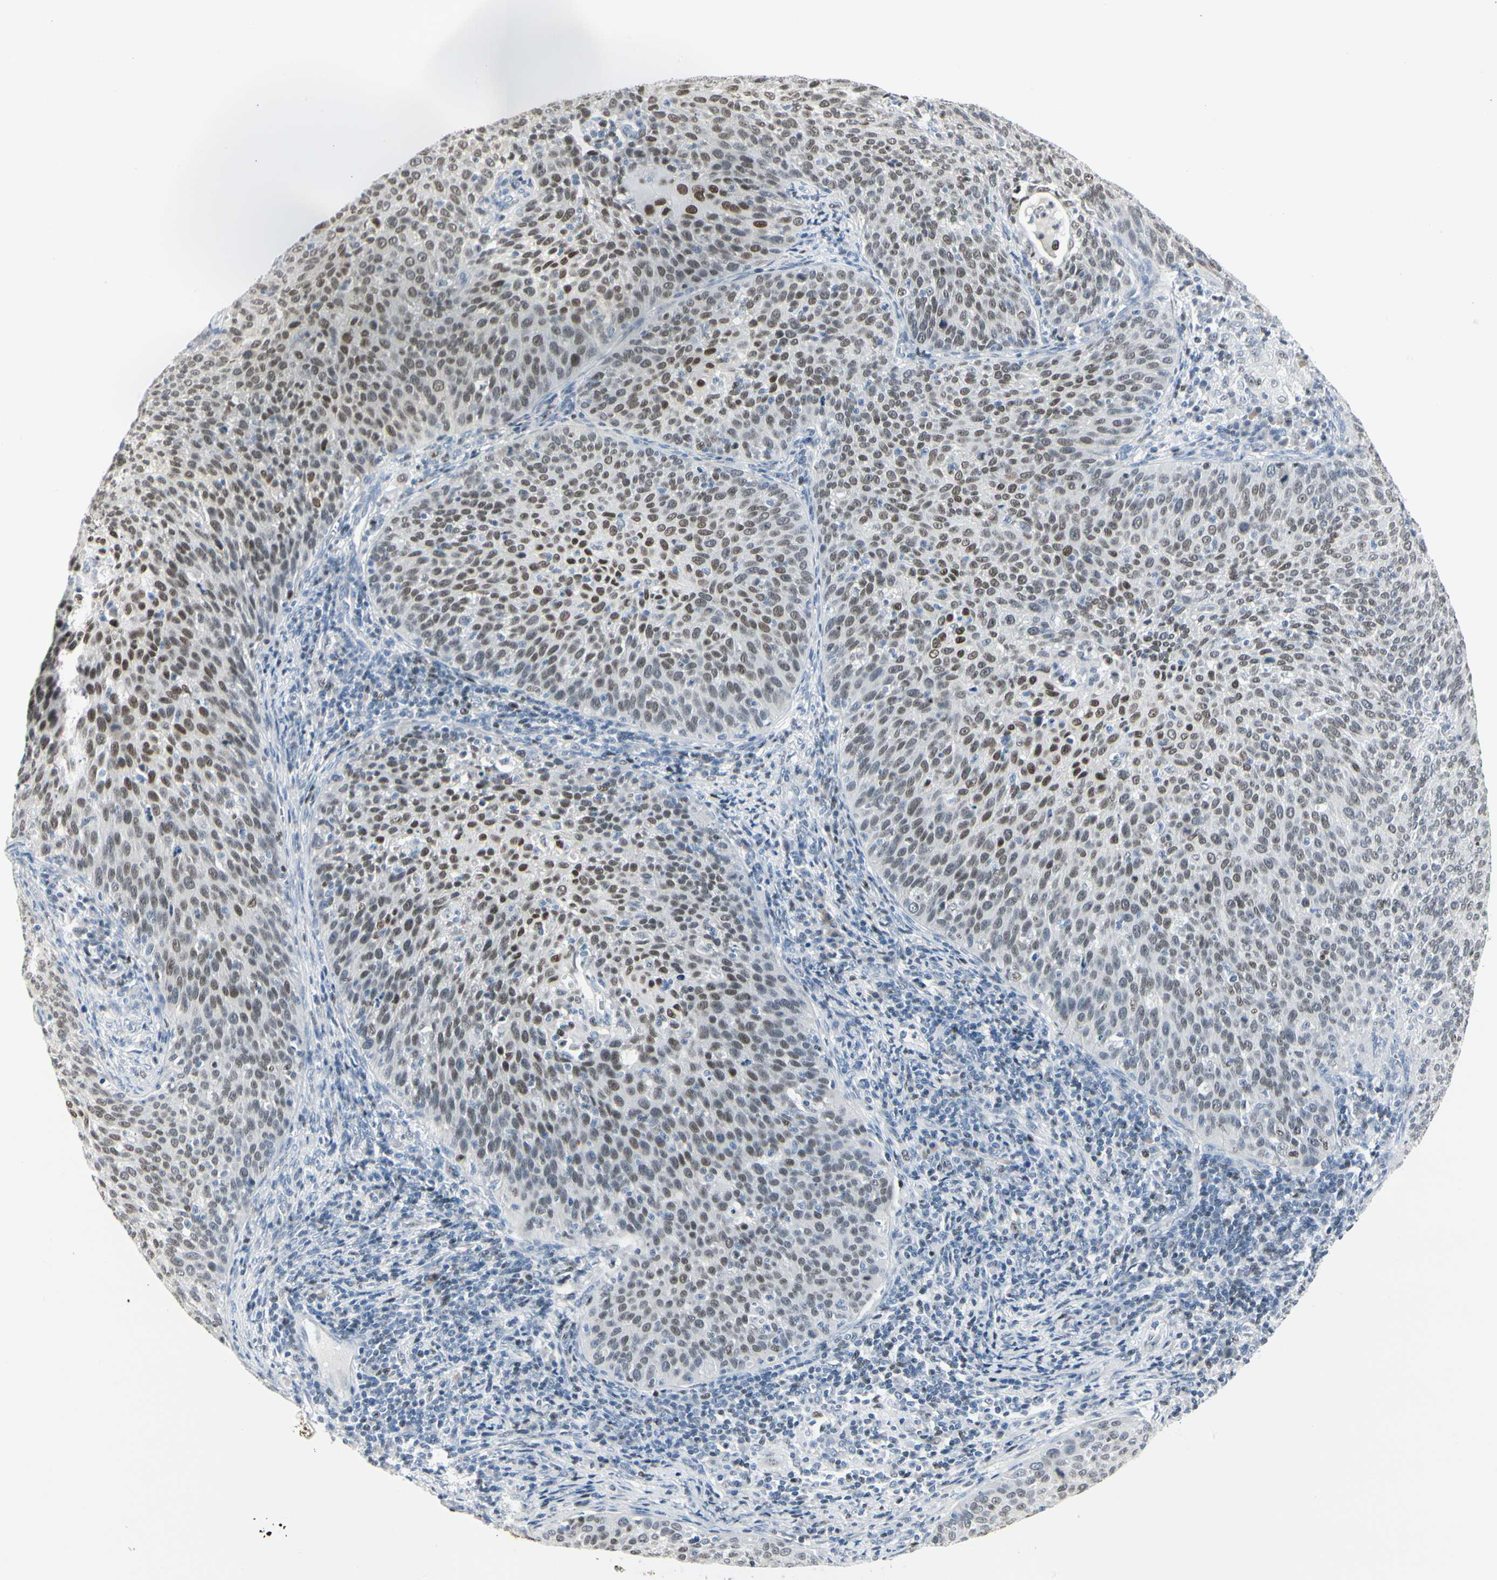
{"staining": {"intensity": "moderate", "quantity": "25%-75%", "location": "nuclear"}, "tissue": "cervical cancer", "cell_type": "Tumor cells", "image_type": "cancer", "snomed": [{"axis": "morphology", "description": "Squamous cell carcinoma, NOS"}, {"axis": "topography", "description": "Cervix"}], "caption": "Protein expression analysis of human squamous cell carcinoma (cervical) reveals moderate nuclear expression in about 25%-75% of tumor cells.", "gene": "ZBTB7B", "patient": {"sex": "female", "age": 38}}